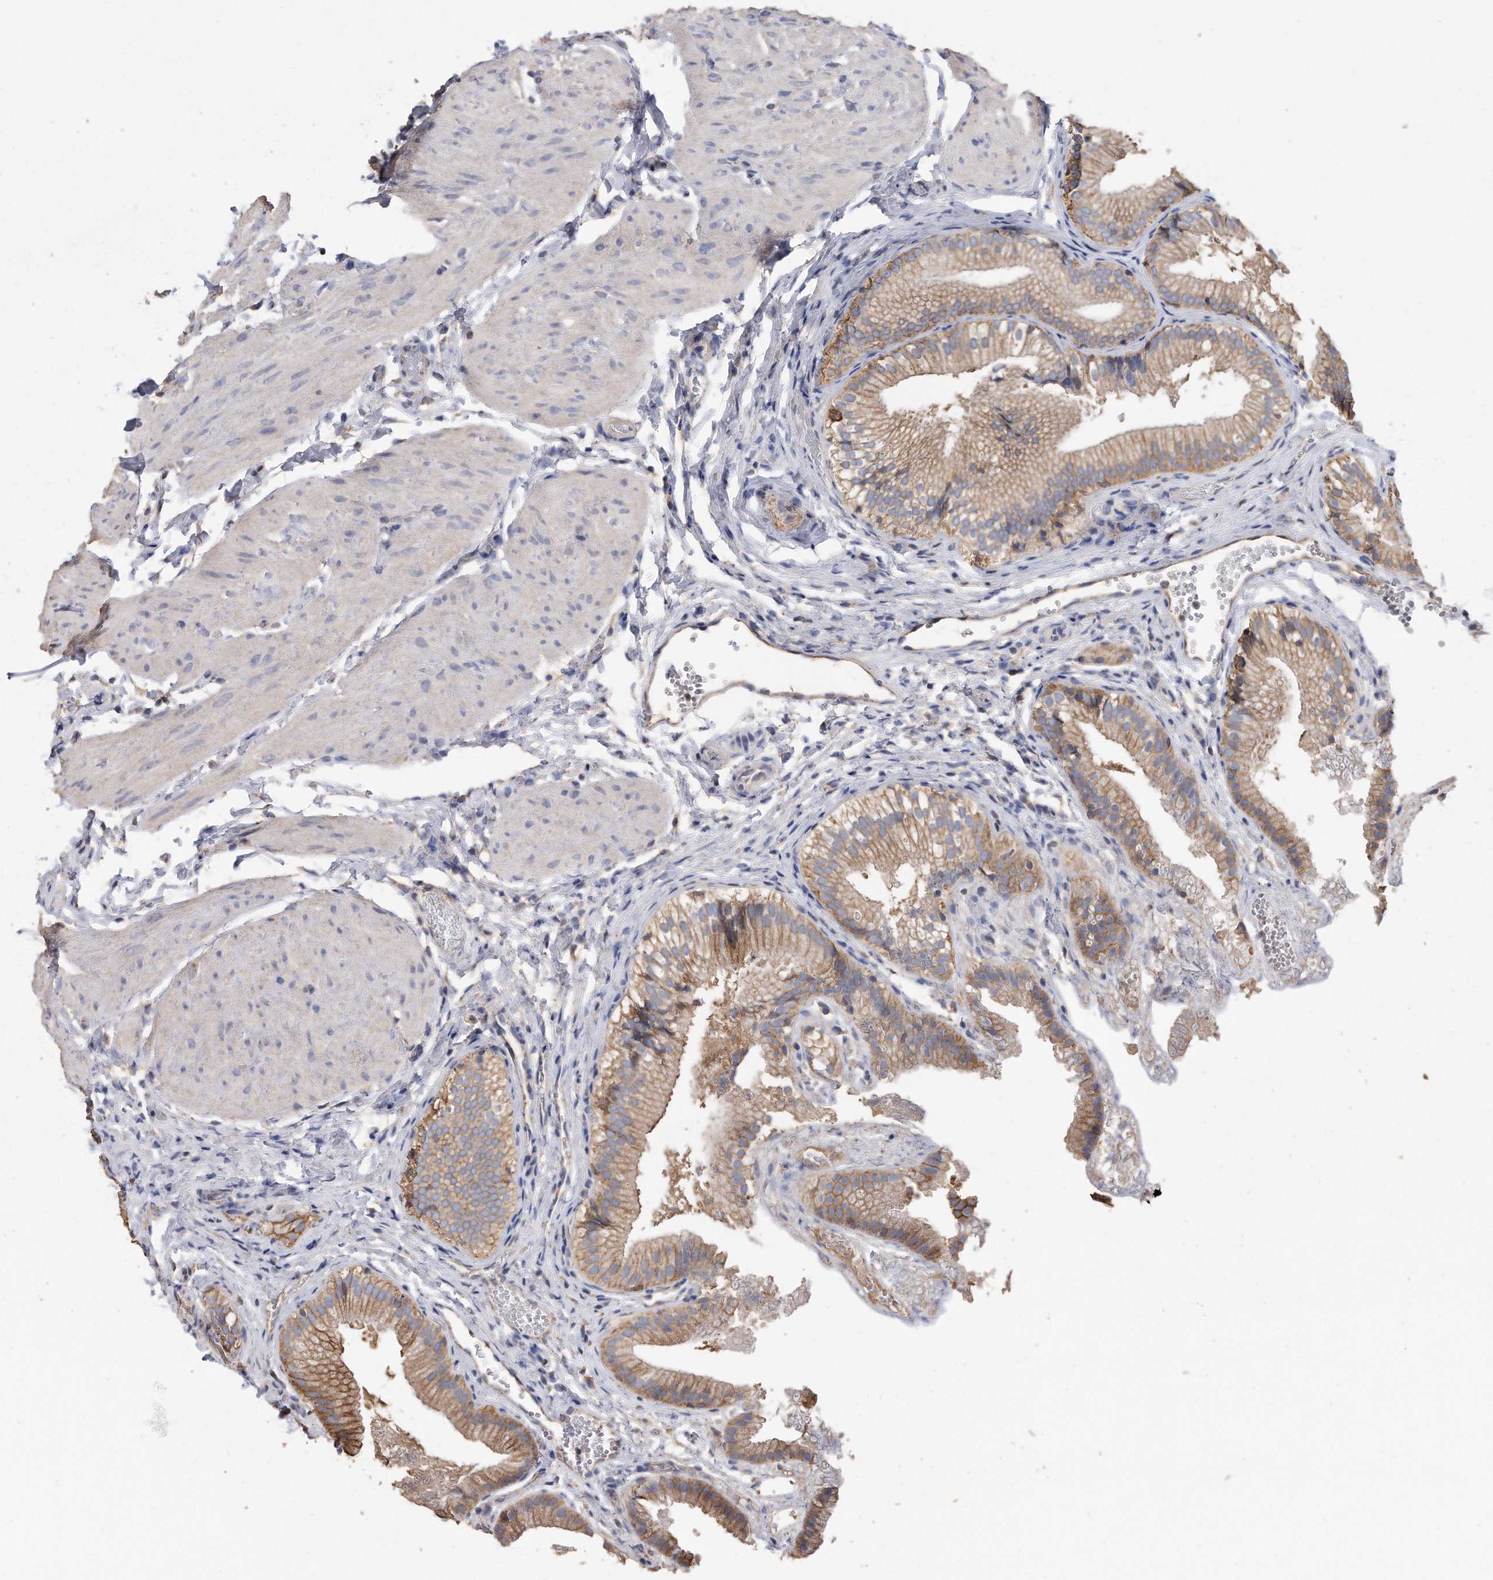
{"staining": {"intensity": "moderate", "quantity": ">75%", "location": "cytoplasmic/membranous"}, "tissue": "gallbladder", "cell_type": "Glandular cells", "image_type": "normal", "snomed": [{"axis": "morphology", "description": "Normal tissue, NOS"}, {"axis": "topography", "description": "Gallbladder"}], "caption": "An IHC photomicrograph of benign tissue is shown. Protein staining in brown shows moderate cytoplasmic/membranous positivity in gallbladder within glandular cells.", "gene": "CDCP1", "patient": {"sex": "female", "age": 30}}